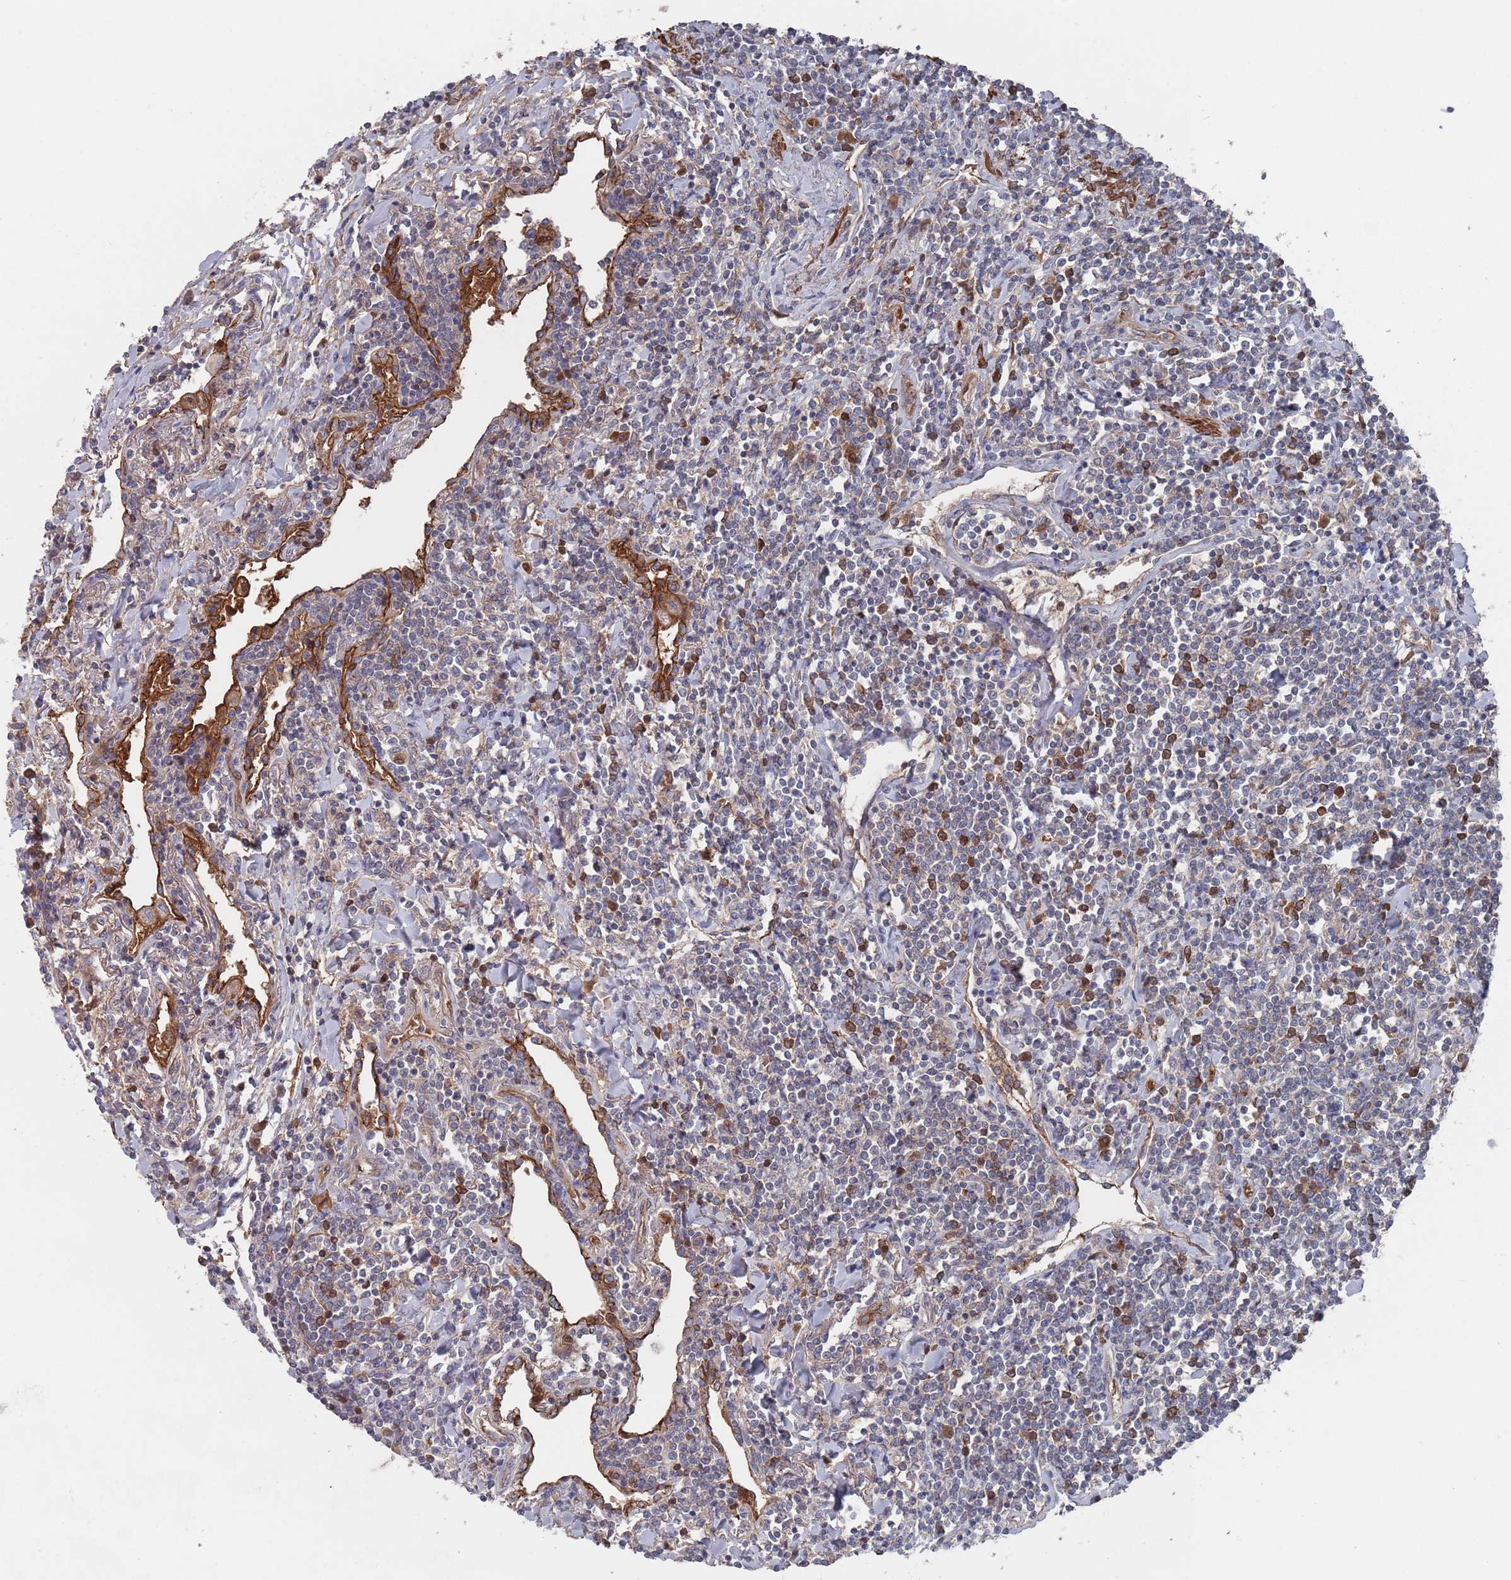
{"staining": {"intensity": "negative", "quantity": "none", "location": "none"}, "tissue": "lymphoma", "cell_type": "Tumor cells", "image_type": "cancer", "snomed": [{"axis": "morphology", "description": "Malignant lymphoma, non-Hodgkin's type, Low grade"}, {"axis": "topography", "description": "Lung"}], "caption": "Low-grade malignant lymphoma, non-Hodgkin's type was stained to show a protein in brown. There is no significant staining in tumor cells.", "gene": "PLEKHA4", "patient": {"sex": "female", "age": 71}}